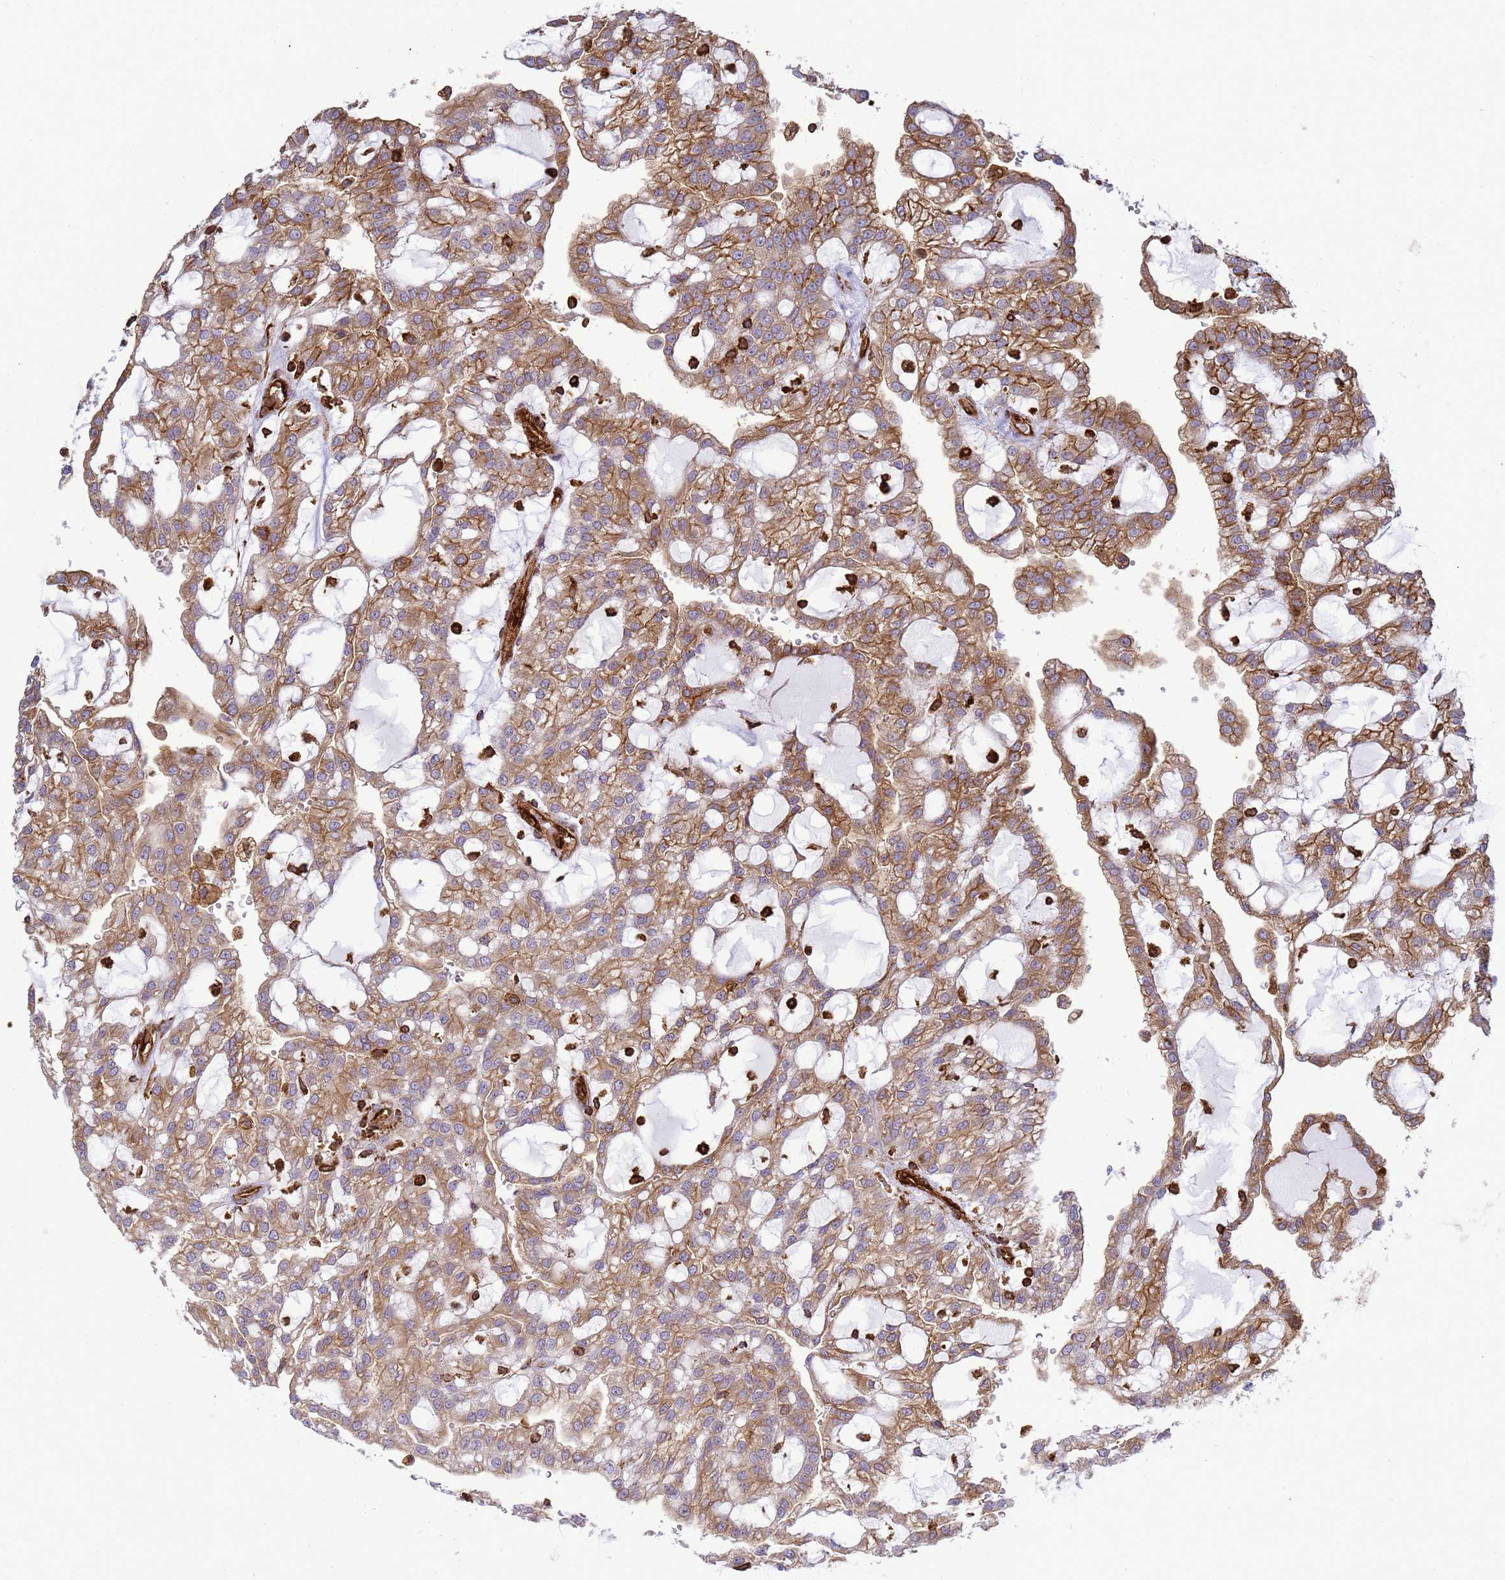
{"staining": {"intensity": "moderate", "quantity": ">75%", "location": "cytoplasmic/membranous"}, "tissue": "renal cancer", "cell_type": "Tumor cells", "image_type": "cancer", "snomed": [{"axis": "morphology", "description": "Adenocarcinoma, NOS"}, {"axis": "topography", "description": "Kidney"}], "caption": "IHC staining of adenocarcinoma (renal), which displays medium levels of moderate cytoplasmic/membranous positivity in about >75% of tumor cells indicating moderate cytoplasmic/membranous protein staining. The staining was performed using DAB (3,3'-diaminobenzidine) (brown) for protein detection and nuclei were counterstained in hematoxylin (blue).", "gene": "ZBTB8OS", "patient": {"sex": "male", "age": 63}}